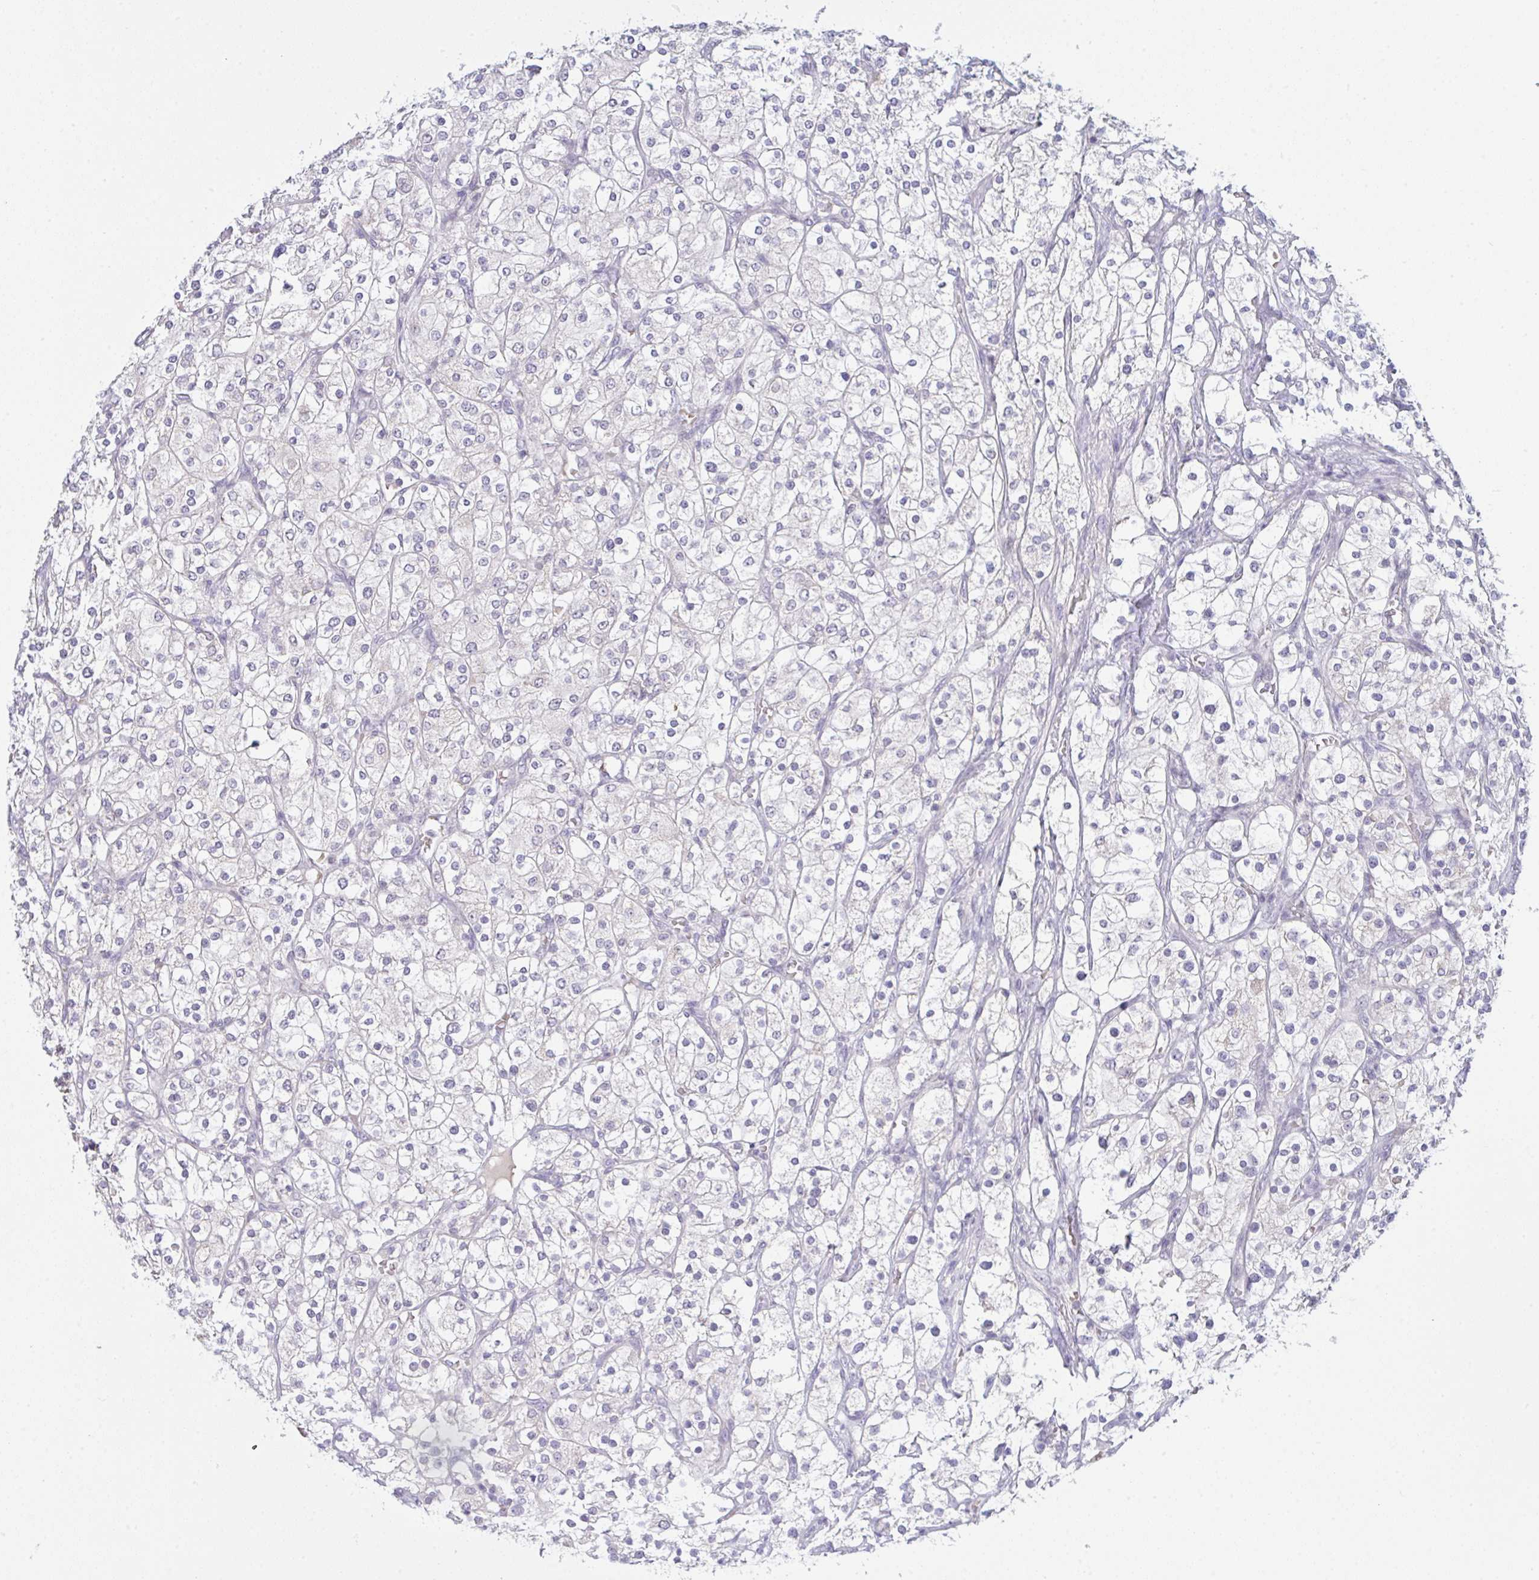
{"staining": {"intensity": "negative", "quantity": "none", "location": "none"}, "tissue": "renal cancer", "cell_type": "Tumor cells", "image_type": "cancer", "snomed": [{"axis": "morphology", "description": "Adenocarcinoma, NOS"}, {"axis": "topography", "description": "Kidney"}], "caption": "IHC of human renal adenocarcinoma shows no positivity in tumor cells.", "gene": "ZNF784", "patient": {"sex": "male", "age": 80}}